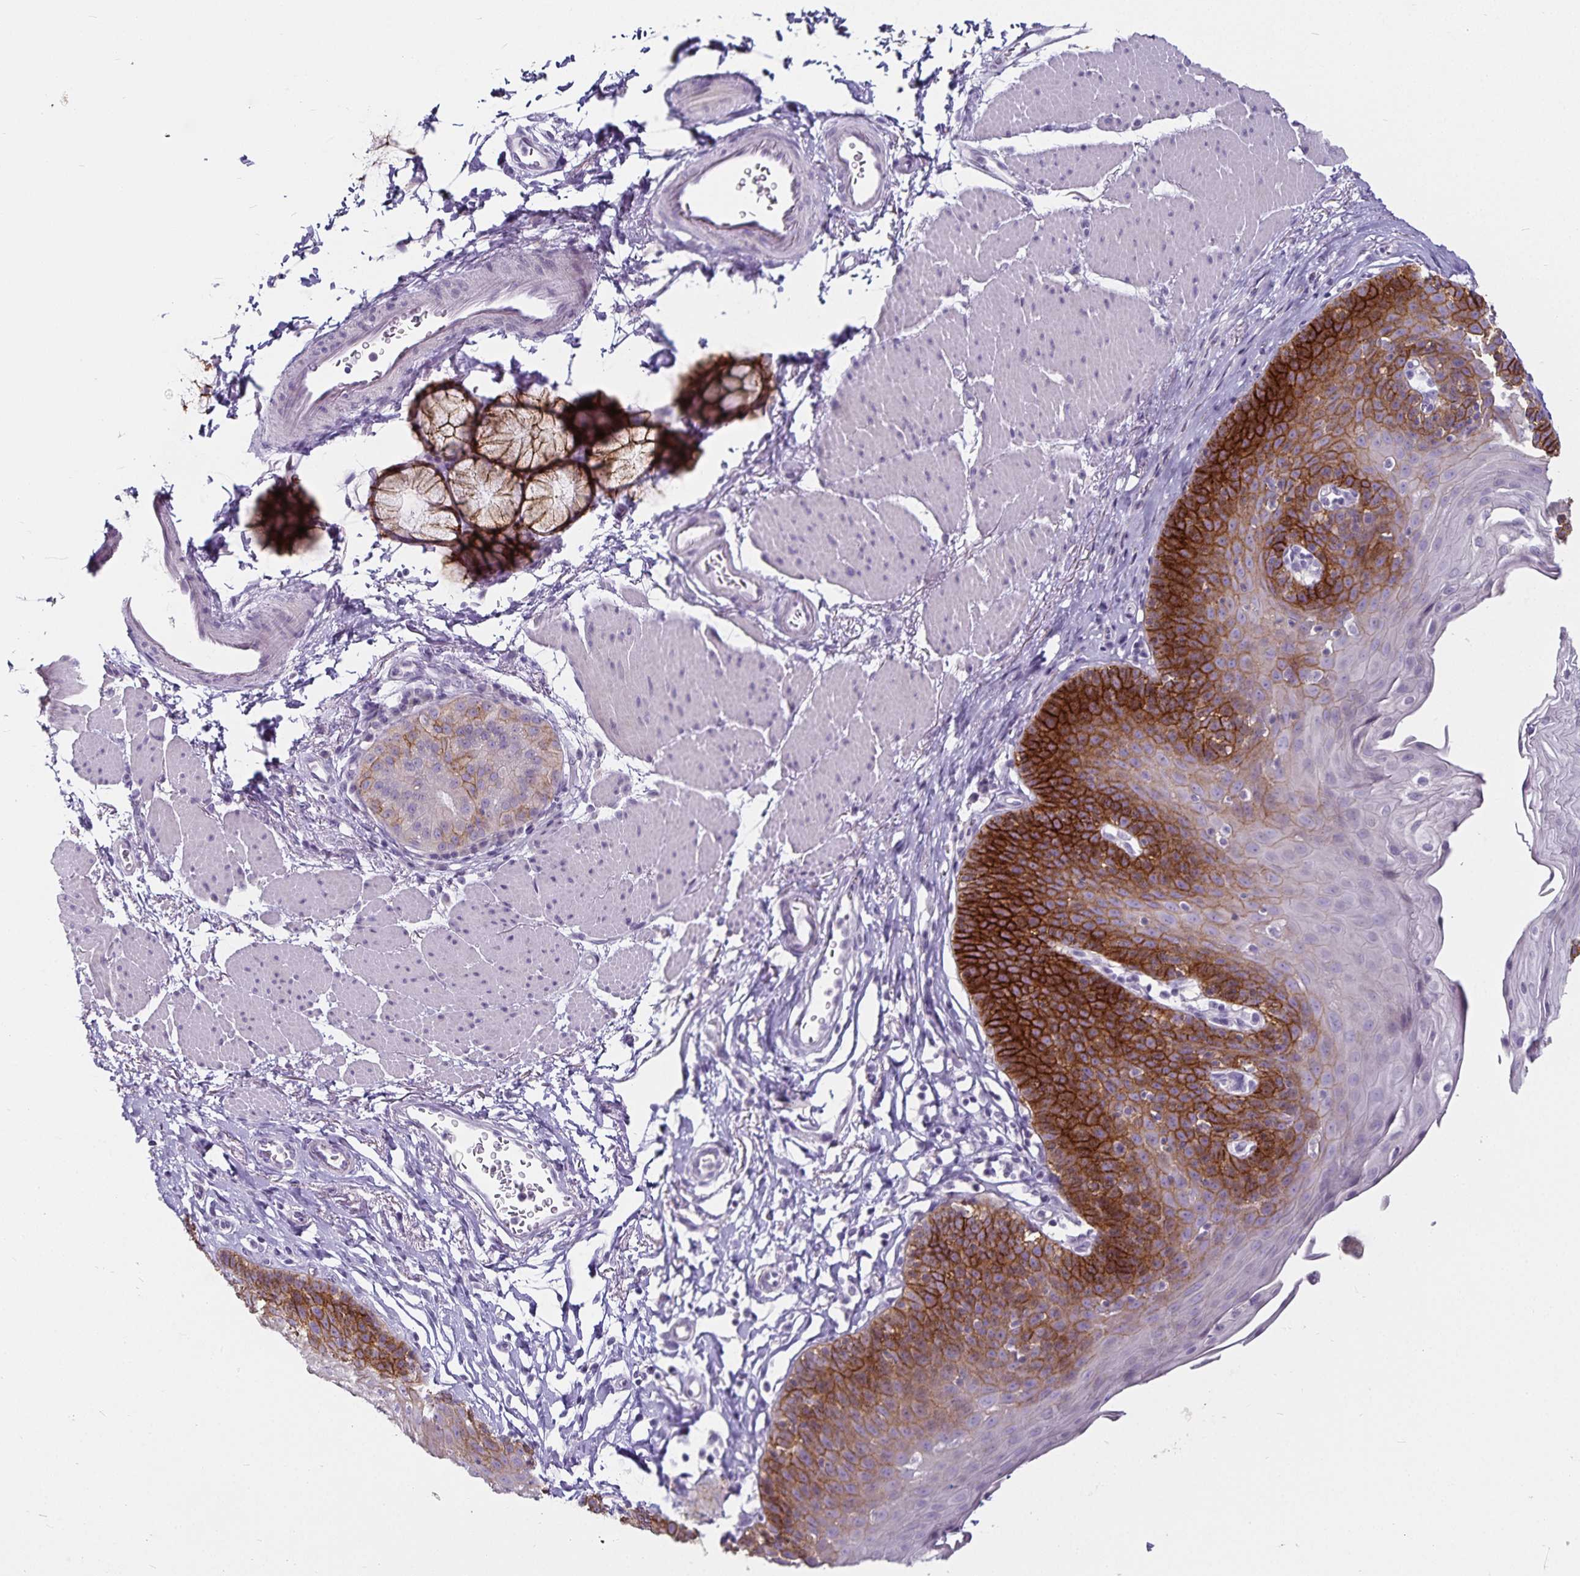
{"staining": {"intensity": "strong", "quantity": "25%-75%", "location": "cytoplasmic/membranous"}, "tissue": "esophagus", "cell_type": "Squamous epithelial cells", "image_type": "normal", "snomed": [{"axis": "morphology", "description": "Normal tissue, NOS"}, {"axis": "topography", "description": "Esophagus"}], "caption": "Esophagus was stained to show a protein in brown. There is high levels of strong cytoplasmic/membranous positivity in about 25%-75% of squamous epithelial cells. Immunohistochemistry (ihc) stains the protein in brown and the nuclei are stained blue.", "gene": "CA12", "patient": {"sex": "female", "age": 81}}